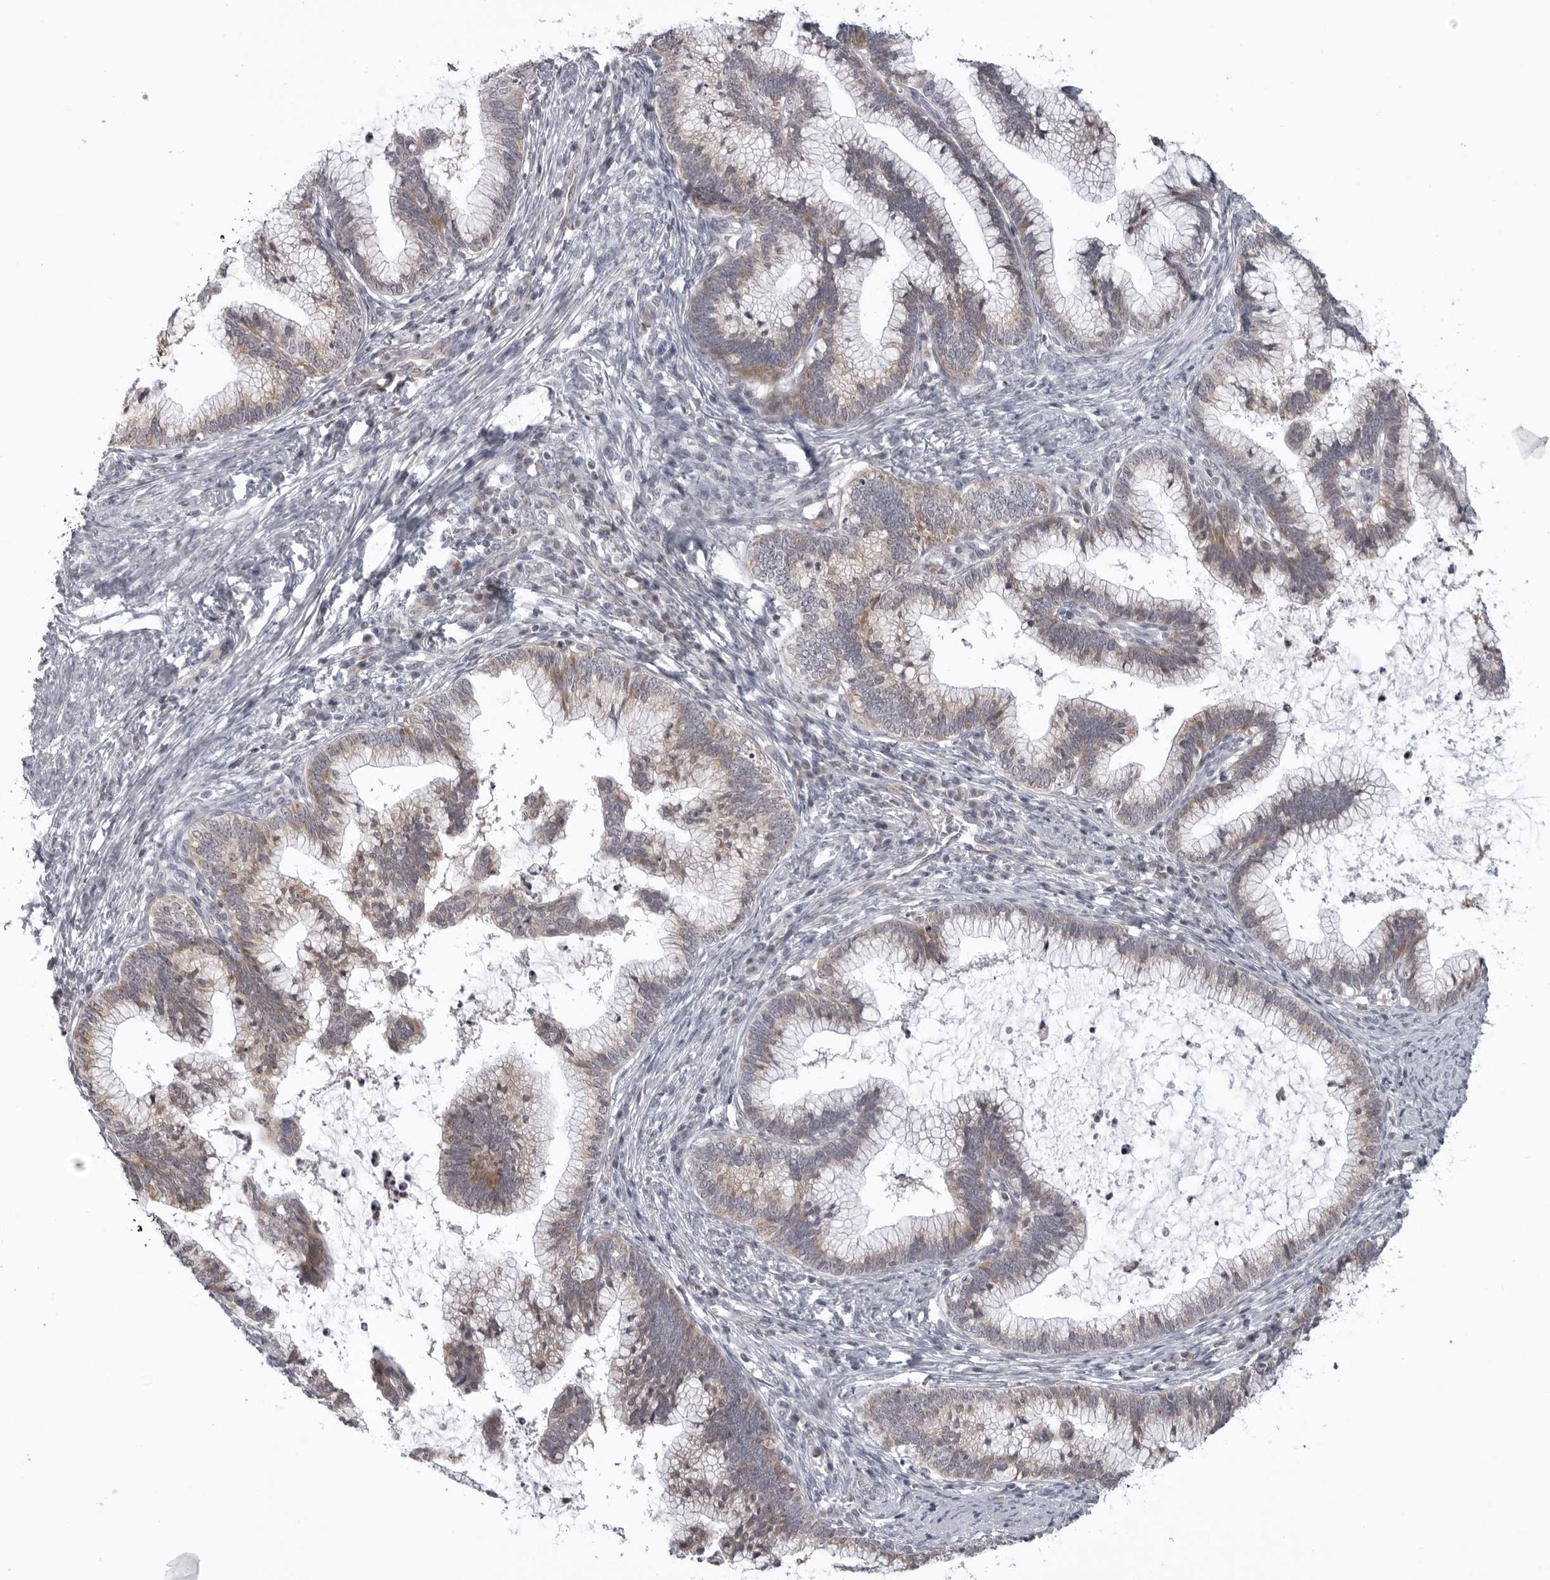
{"staining": {"intensity": "weak", "quantity": "25%-75%", "location": "cytoplasmic/membranous"}, "tissue": "cervical cancer", "cell_type": "Tumor cells", "image_type": "cancer", "snomed": [{"axis": "morphology", "description": "Adenocarcinoma, NOS"}, {"axis": "topography", "description": "Cervix"}], "caption": "Tumor cells demonstrate low levels of weak cytoplasmic/membranous expression in approximately 25%-75% of cells in cervical adenocarcinoma.", "gene": "MRPS15", "patient": {"sex": "female", "age": 36}}